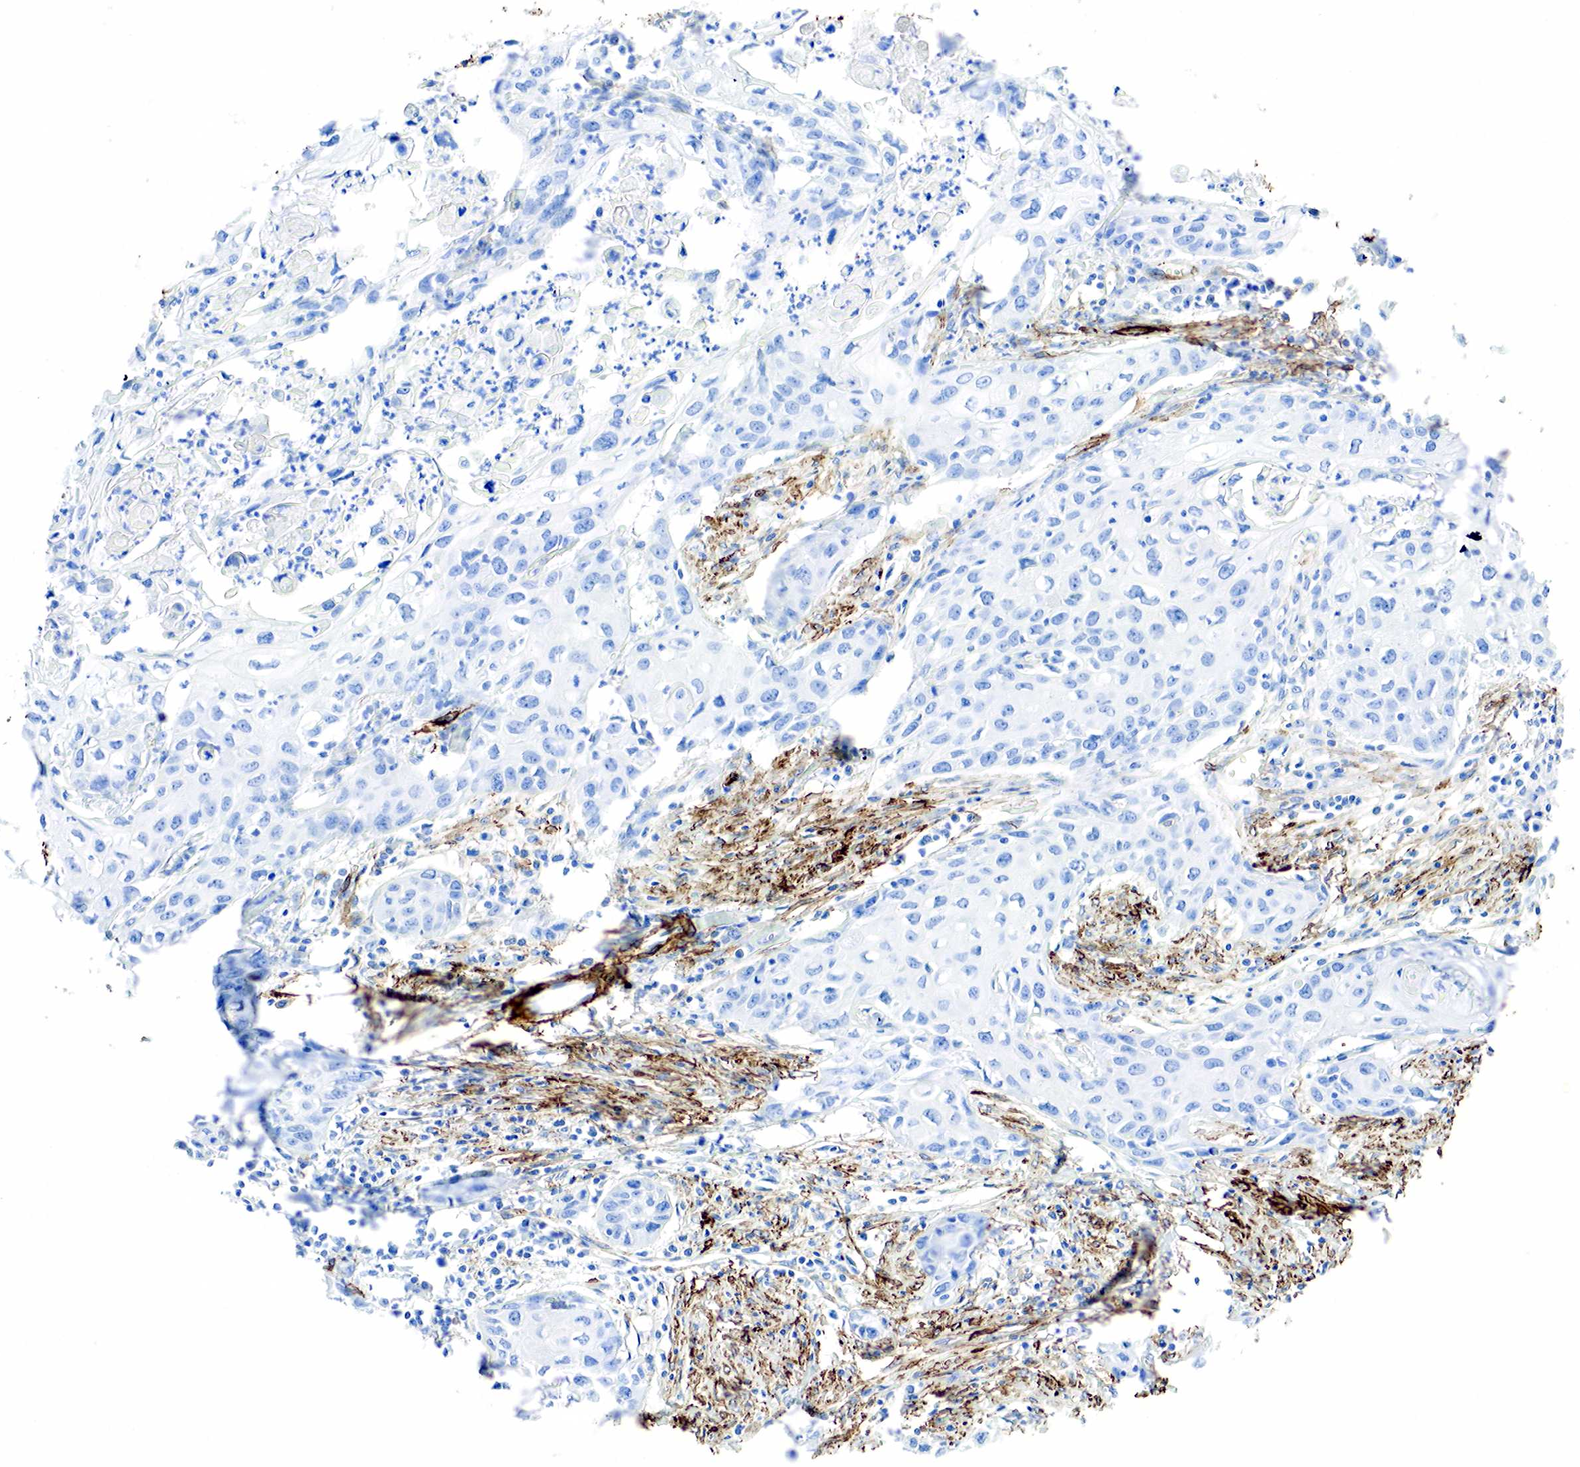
{"staining": {"intensity": "negative", "quantity": "none", "location": "none"}, "tissue": "urothelial cancer", "cell_type": "Tumor cells", "image_type": "cancer", "snomed": [{"axis": "morphology", "description": "Urothelial carcinoma, High grade"}, {"axis": "topography", "description": "Urinary bladder"}], "caption": "Image shows no protein expression in tumor cells of high-grade urothelial carcinoma tissue.", "gene": "ACTA1", "patient": {"sex": "male", "age": 54}}